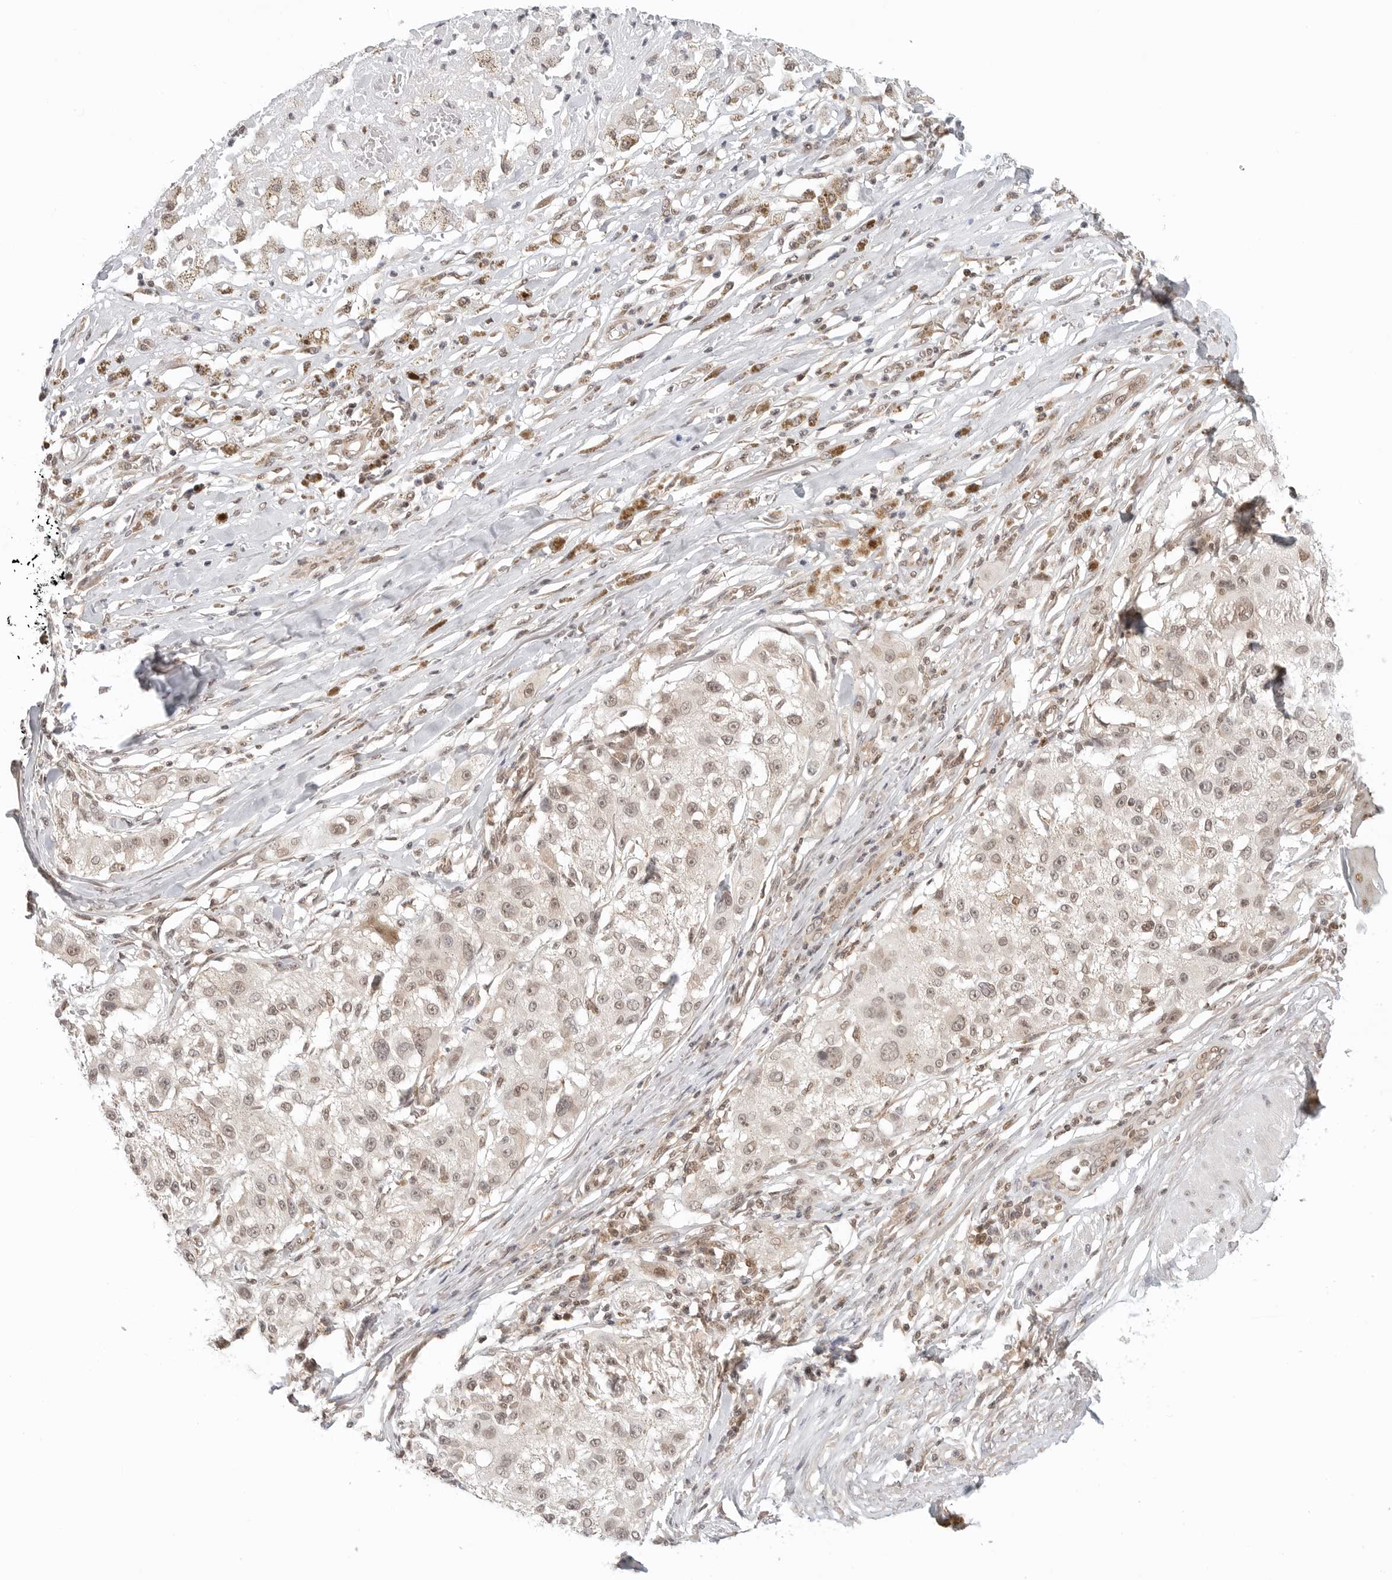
{"staining": {"intensity": "weak", "quantity": ">75%", "location": "nuclear"}, "tissue": "melanoma", "cell_type": "Tumor cells", "image_type": "cancer", "snomed": [{"axis": "morphology", "description": "Necrosis, NOS"}, {"axis": "morphology", "description": "Malignant melanoma, NOS"}, {"axis": "topography", "description": "Skin"}], "caption": "Protein expression analysis of malignant melanoma shows weak nuclear positivity in about >75% of tumor cells. (IHC, brightfield microscopy, high magnification).", "gene": "METAP1", "patient": {"sex": "female", "age": 87}}